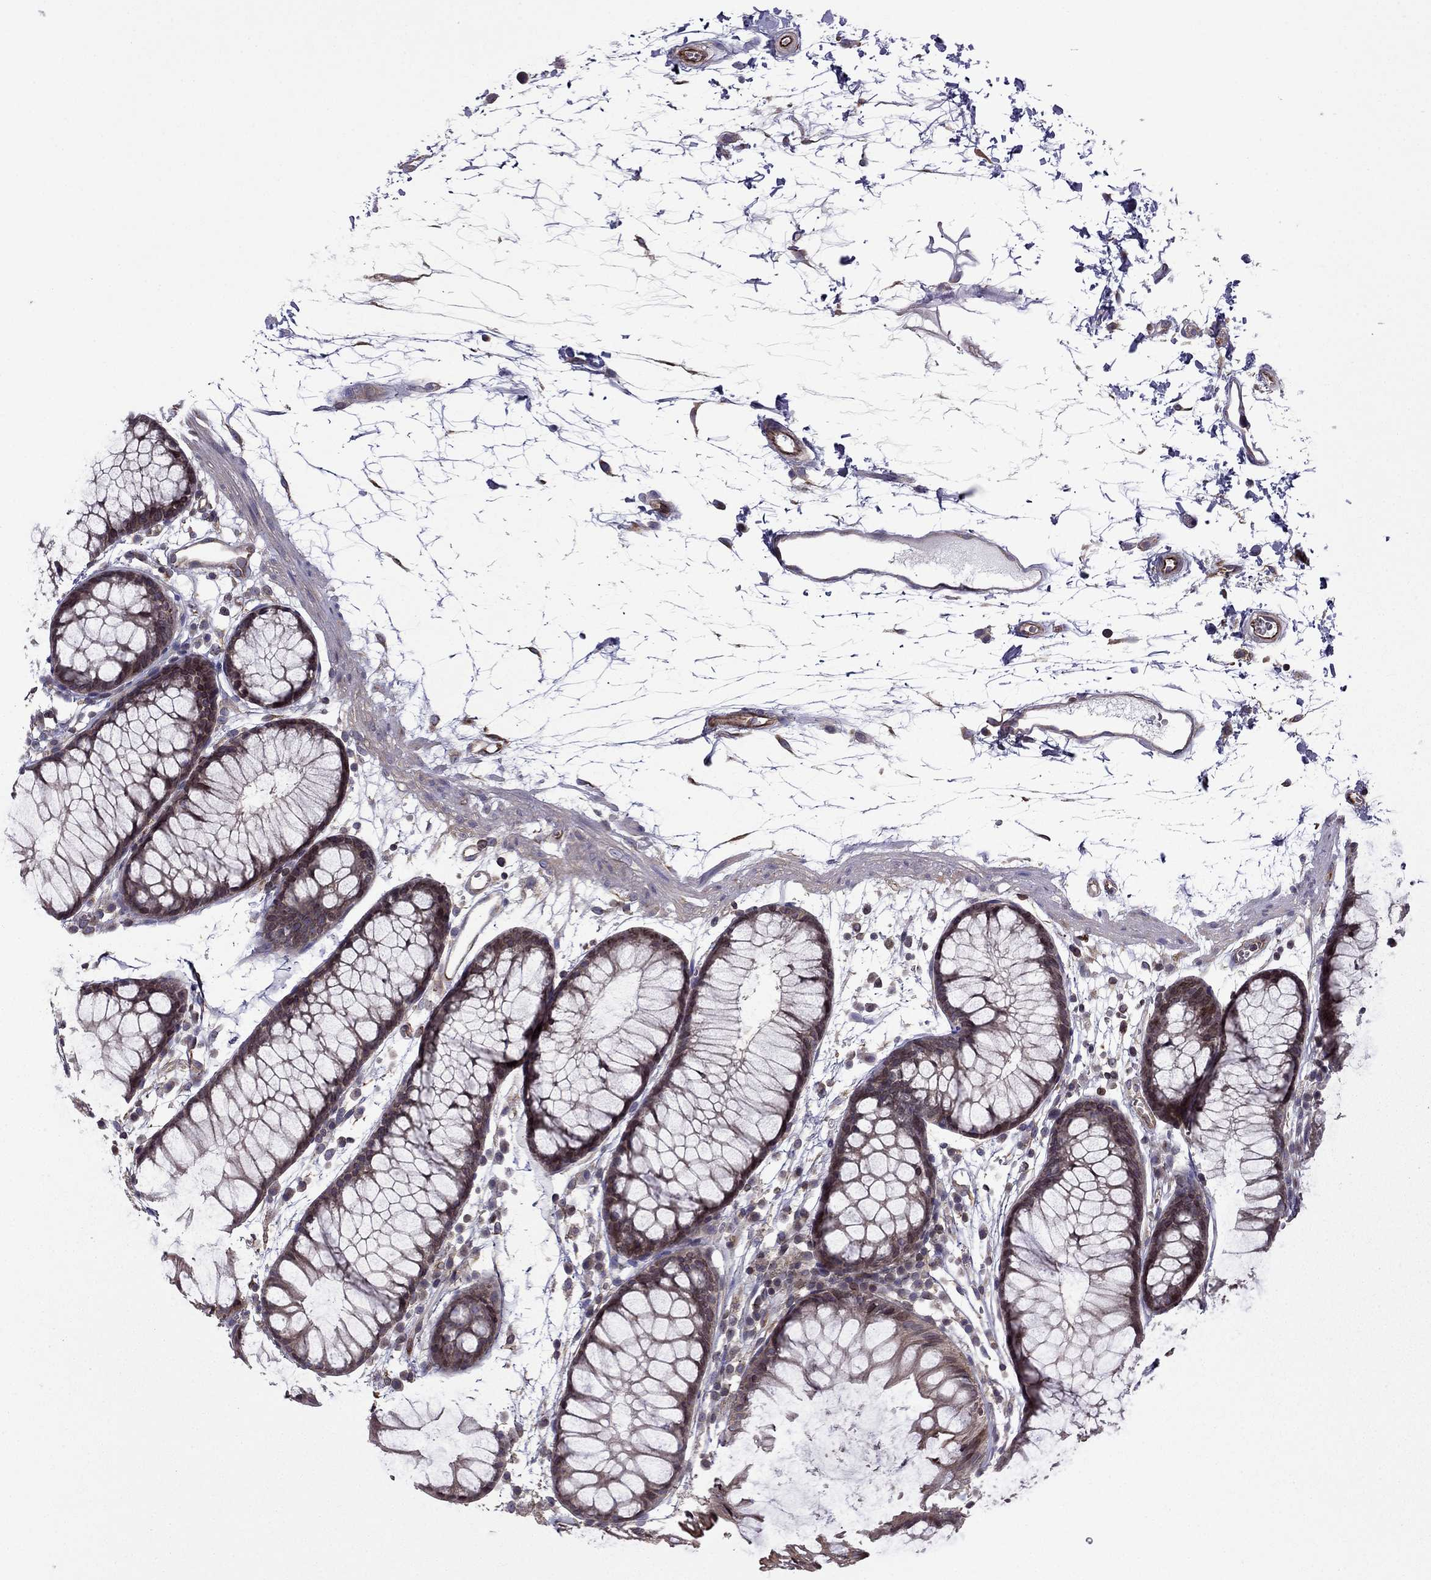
{"staining": {"intensity": "moderate", "quantity": ">75%", "location": "cytoplasmic/membranous"}, "tissue": "colon", "cell_type": "Endothelial cells", "image_type": "normal", "snomed": [{"axis": "morphology", "description": "Normal tissue, NOS"}, {"axis": "morphology", "description": "Adenocarcinoma, NOS"}, {"axis": "topography", "description": "Colon"}], "caption": "The histopathology image reveals immunohistochemical staining of benign colon. There is moderate cytoplasmic/membranous expression is seen in approximately >75% of endothelial cells.", "gene": "CDC42BPA", "patient": {"sex": "male", "age": 65}}